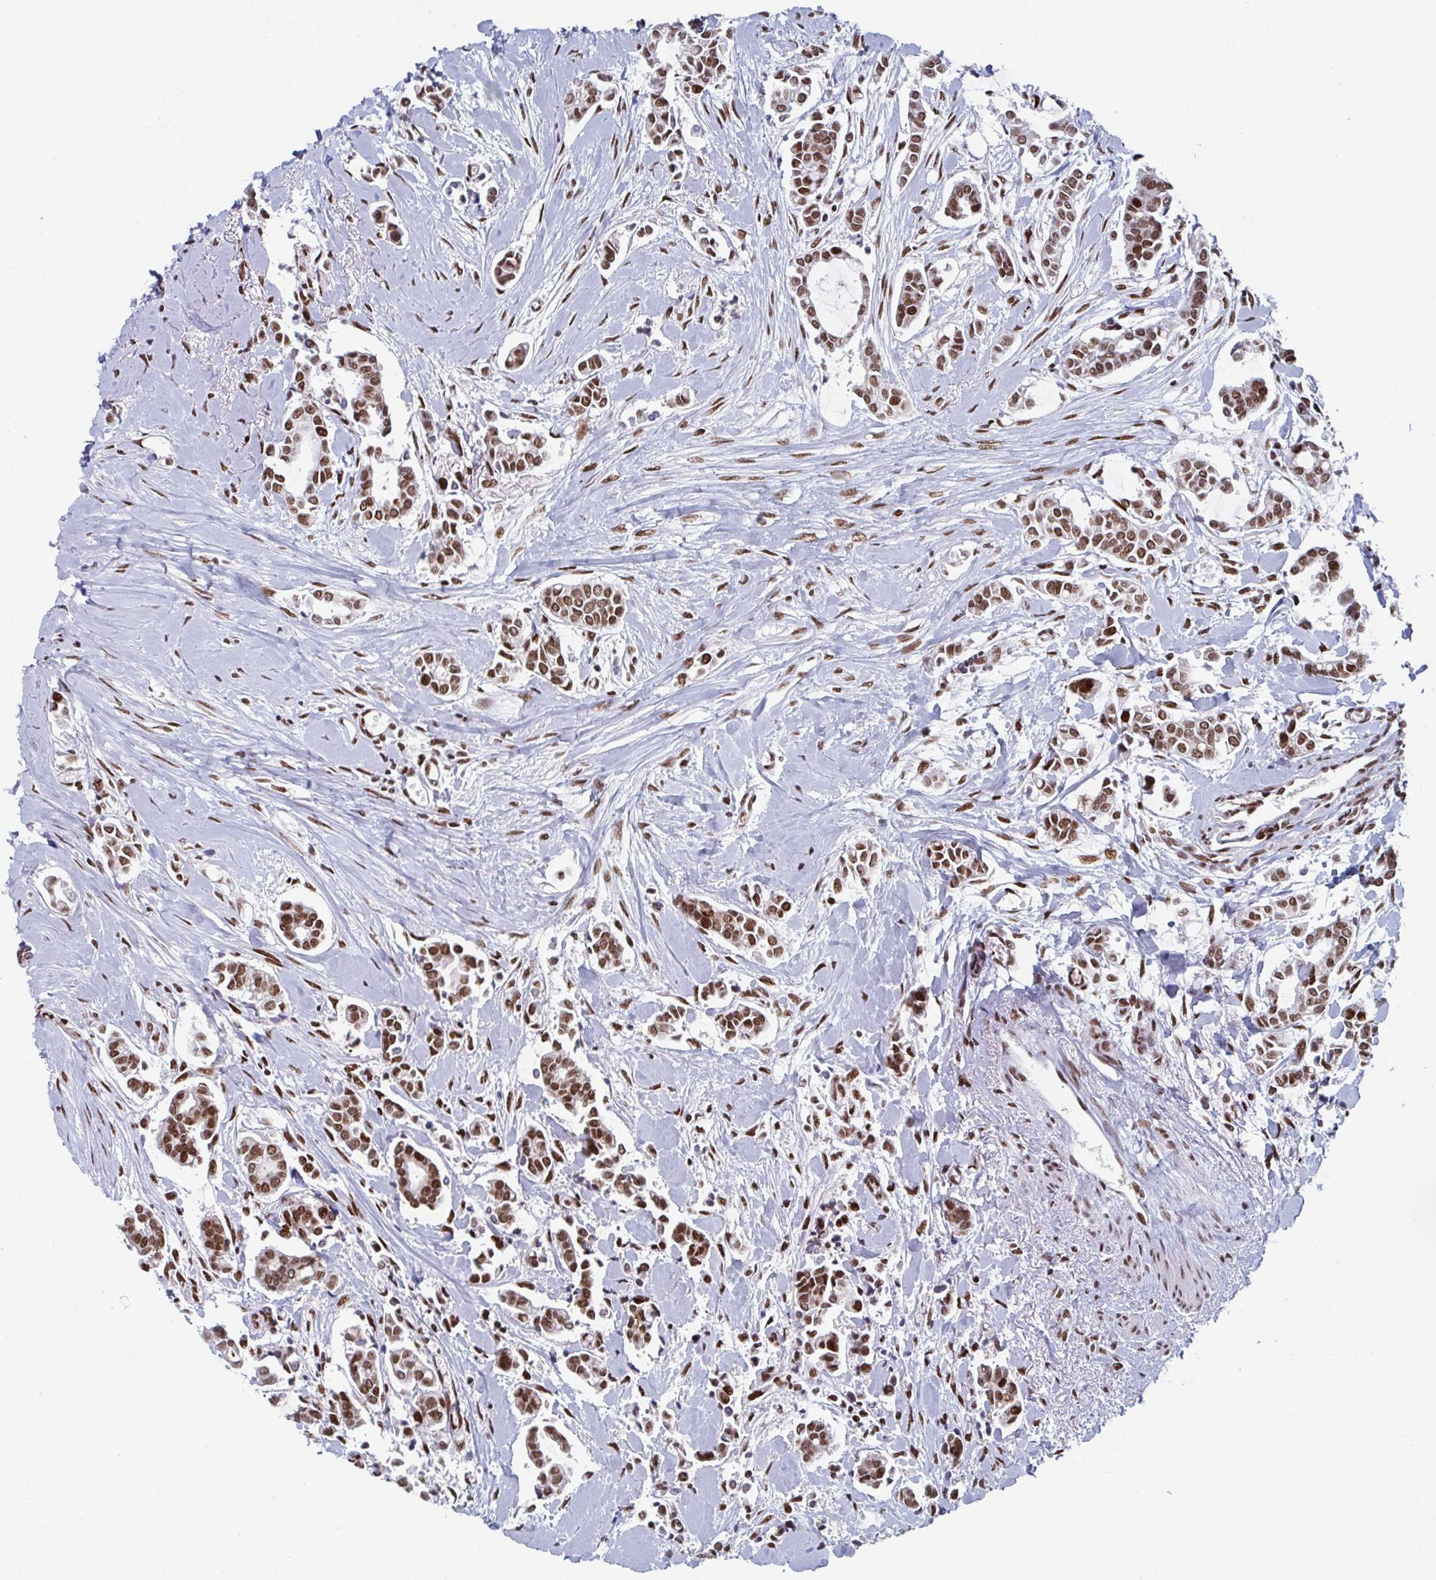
{"staining": {"intensity": "strong", "quantity": ">75%", "location": "nuclear"}, "tissue": "breast cancer", "cell_type": "Tumor cells", "image_type": "cancer", "snomed": [{"axis": "morphology", "description": "Duct carcinoma"}, {"axis": "topography", "description": "Breast"}], "caption": "Tumor cells show high levels of strong nuclear staining in about >75% of cells in breast cancer.", "gene": "ZNF607", "patient": {"sex": "female", "age": 84}}